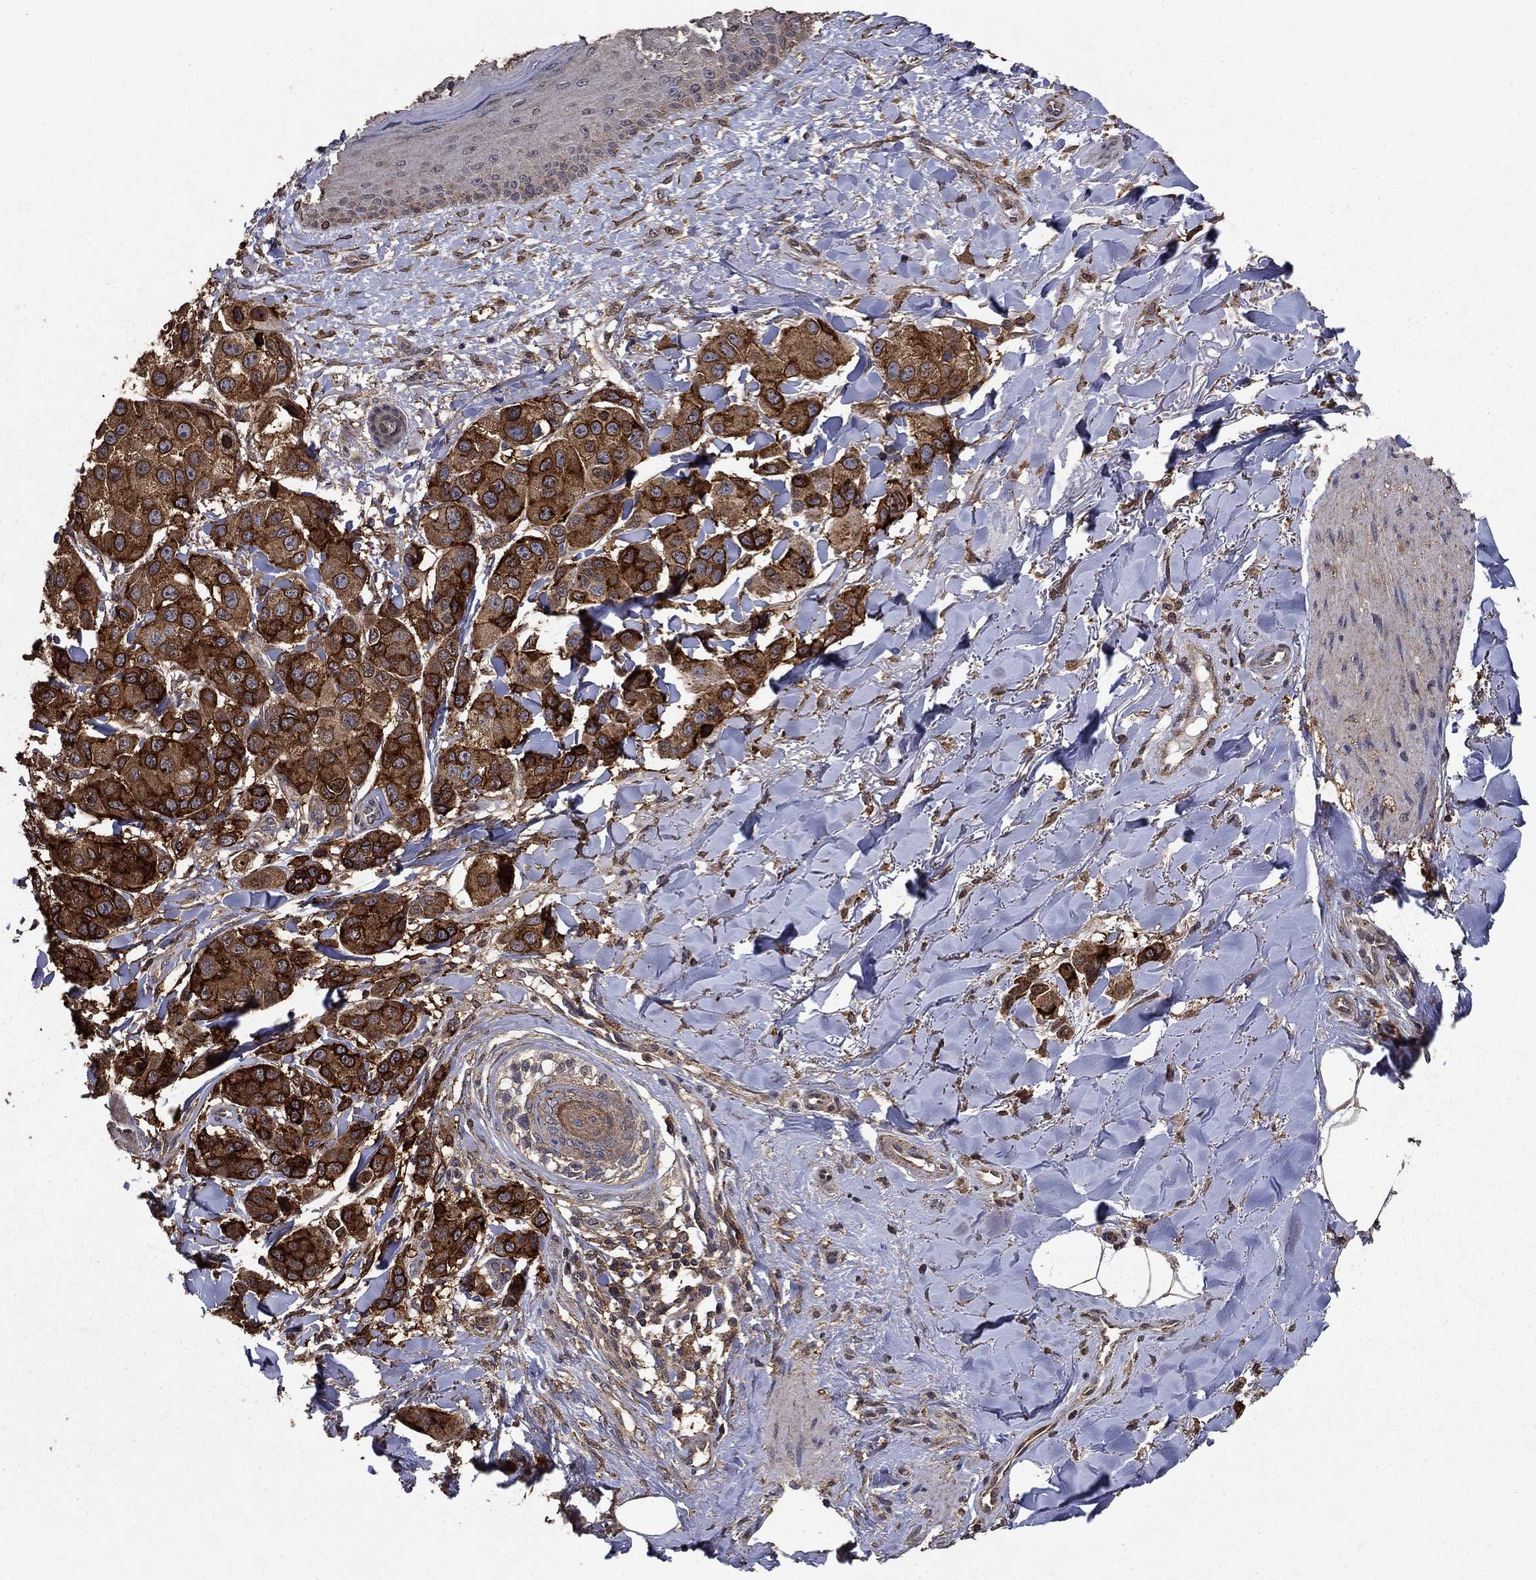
{"staining": {"intensity": "strong", "quantity": ">75%", "location": "cytoplasmic/membranous"}, "tissue": "melanoma", "cell_type": "Tumor cells", "image_type": "cancer", "snomed": [{"axis": "morphology", "description": "Malignant melanoma, NOS"}, {"axis": "topography", "description": "Skin"}], "caption": "A micrograph of human malignant melanoma stained for a protein exhibits strong cytoplasmic/membranous brown staining in tumor cells. (brown staining indicates protein expression, while blue staining denotes nuclei).", "gene": "IFRD1", "patient": {"sex": "male", "age": 57}}